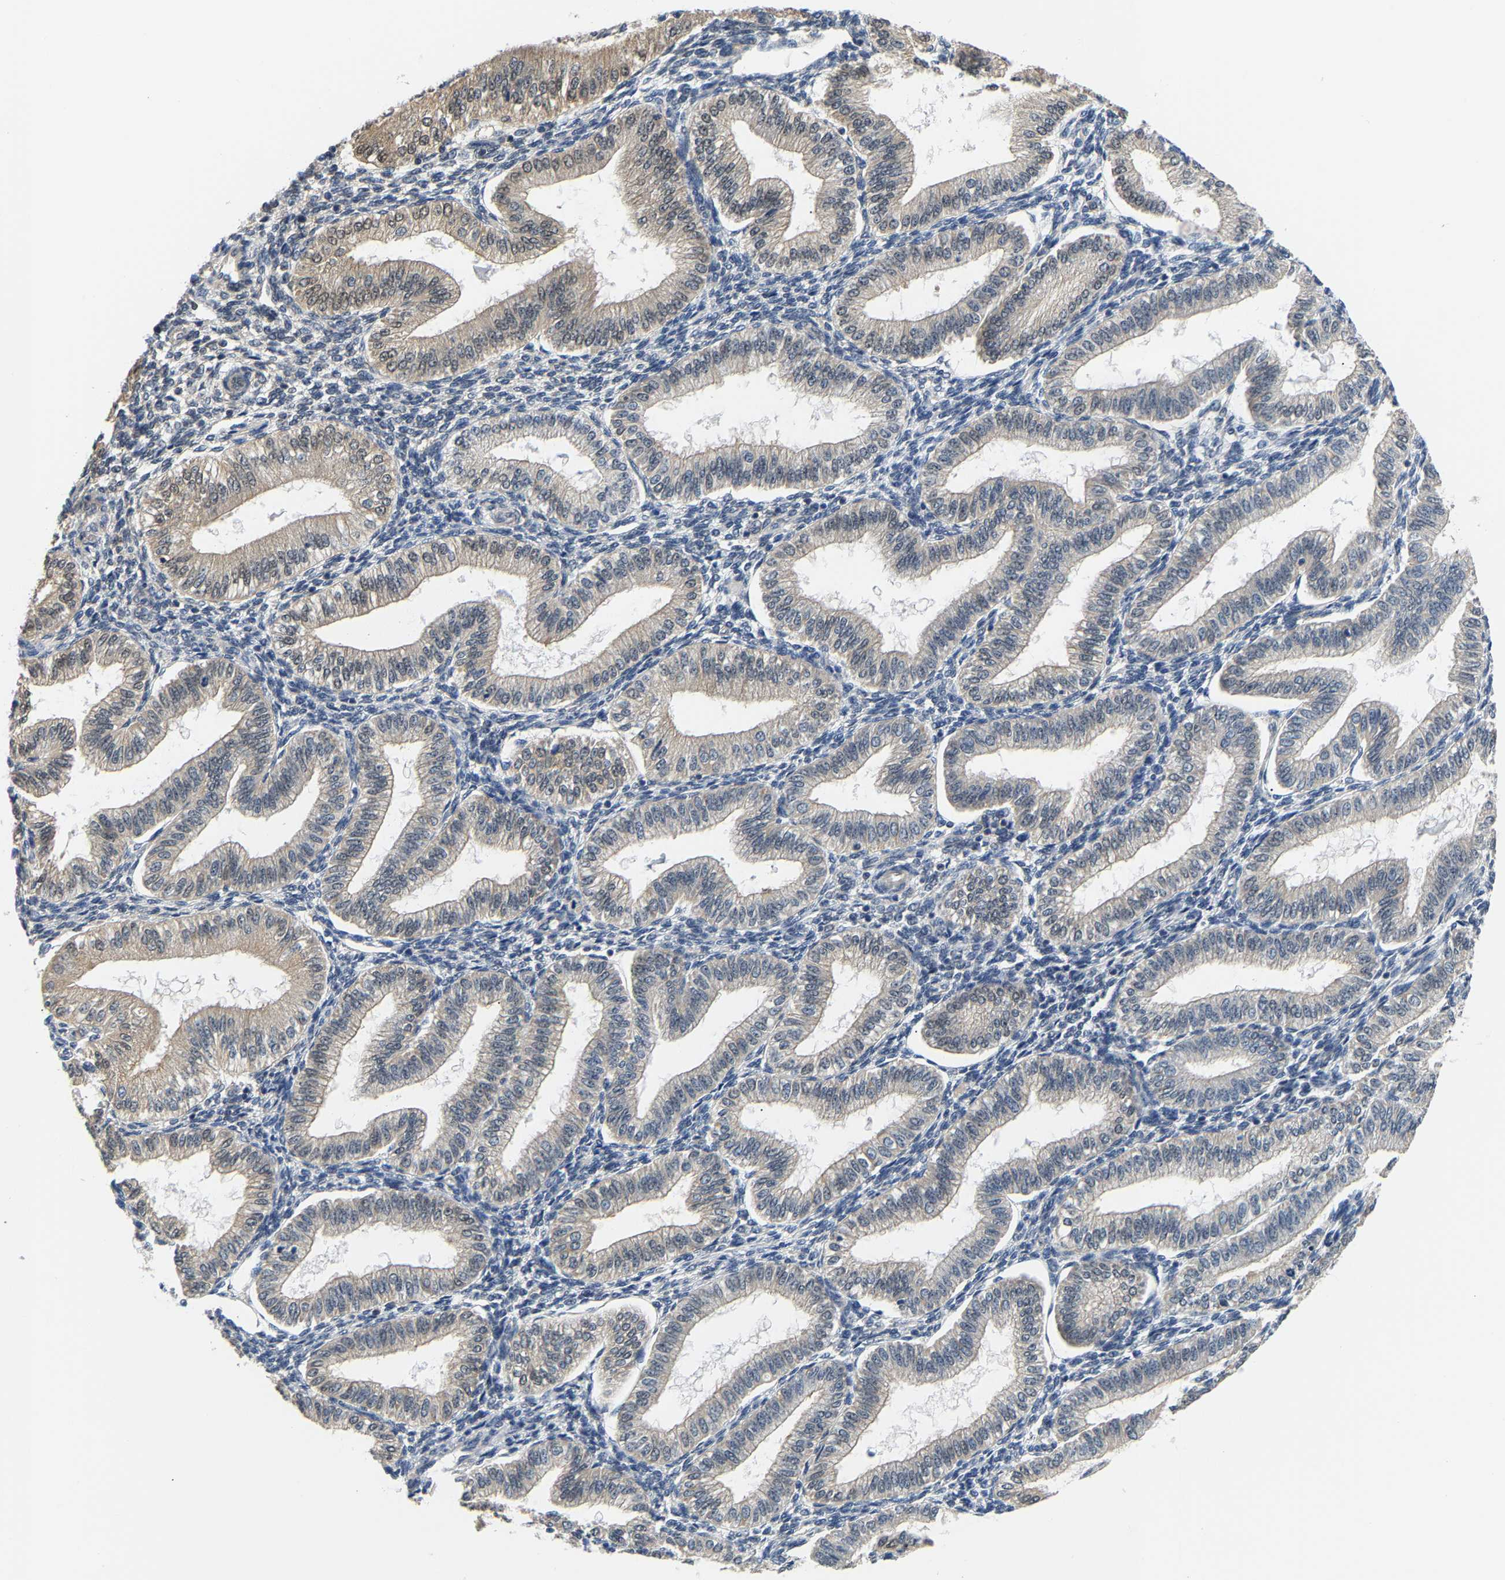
{"staining": {"intensity": "negative", "quantity": "none", "location": "none"}, "tissue": "endometrium", "cell_type": "Cells in endometrial stroma", "image_type": "normal", "snomed": [{"axis": "morphology", "description": "Normal tissue, NOS"}, {"axis": "topography", "description": "Endometrium"}], "caption": "Human endometrium stained for a protein using IHC reveals no expression in cells in endometrial stroma.", "gene": "ARHGEF12", "patient": {"sex": "female", "age": 39}}